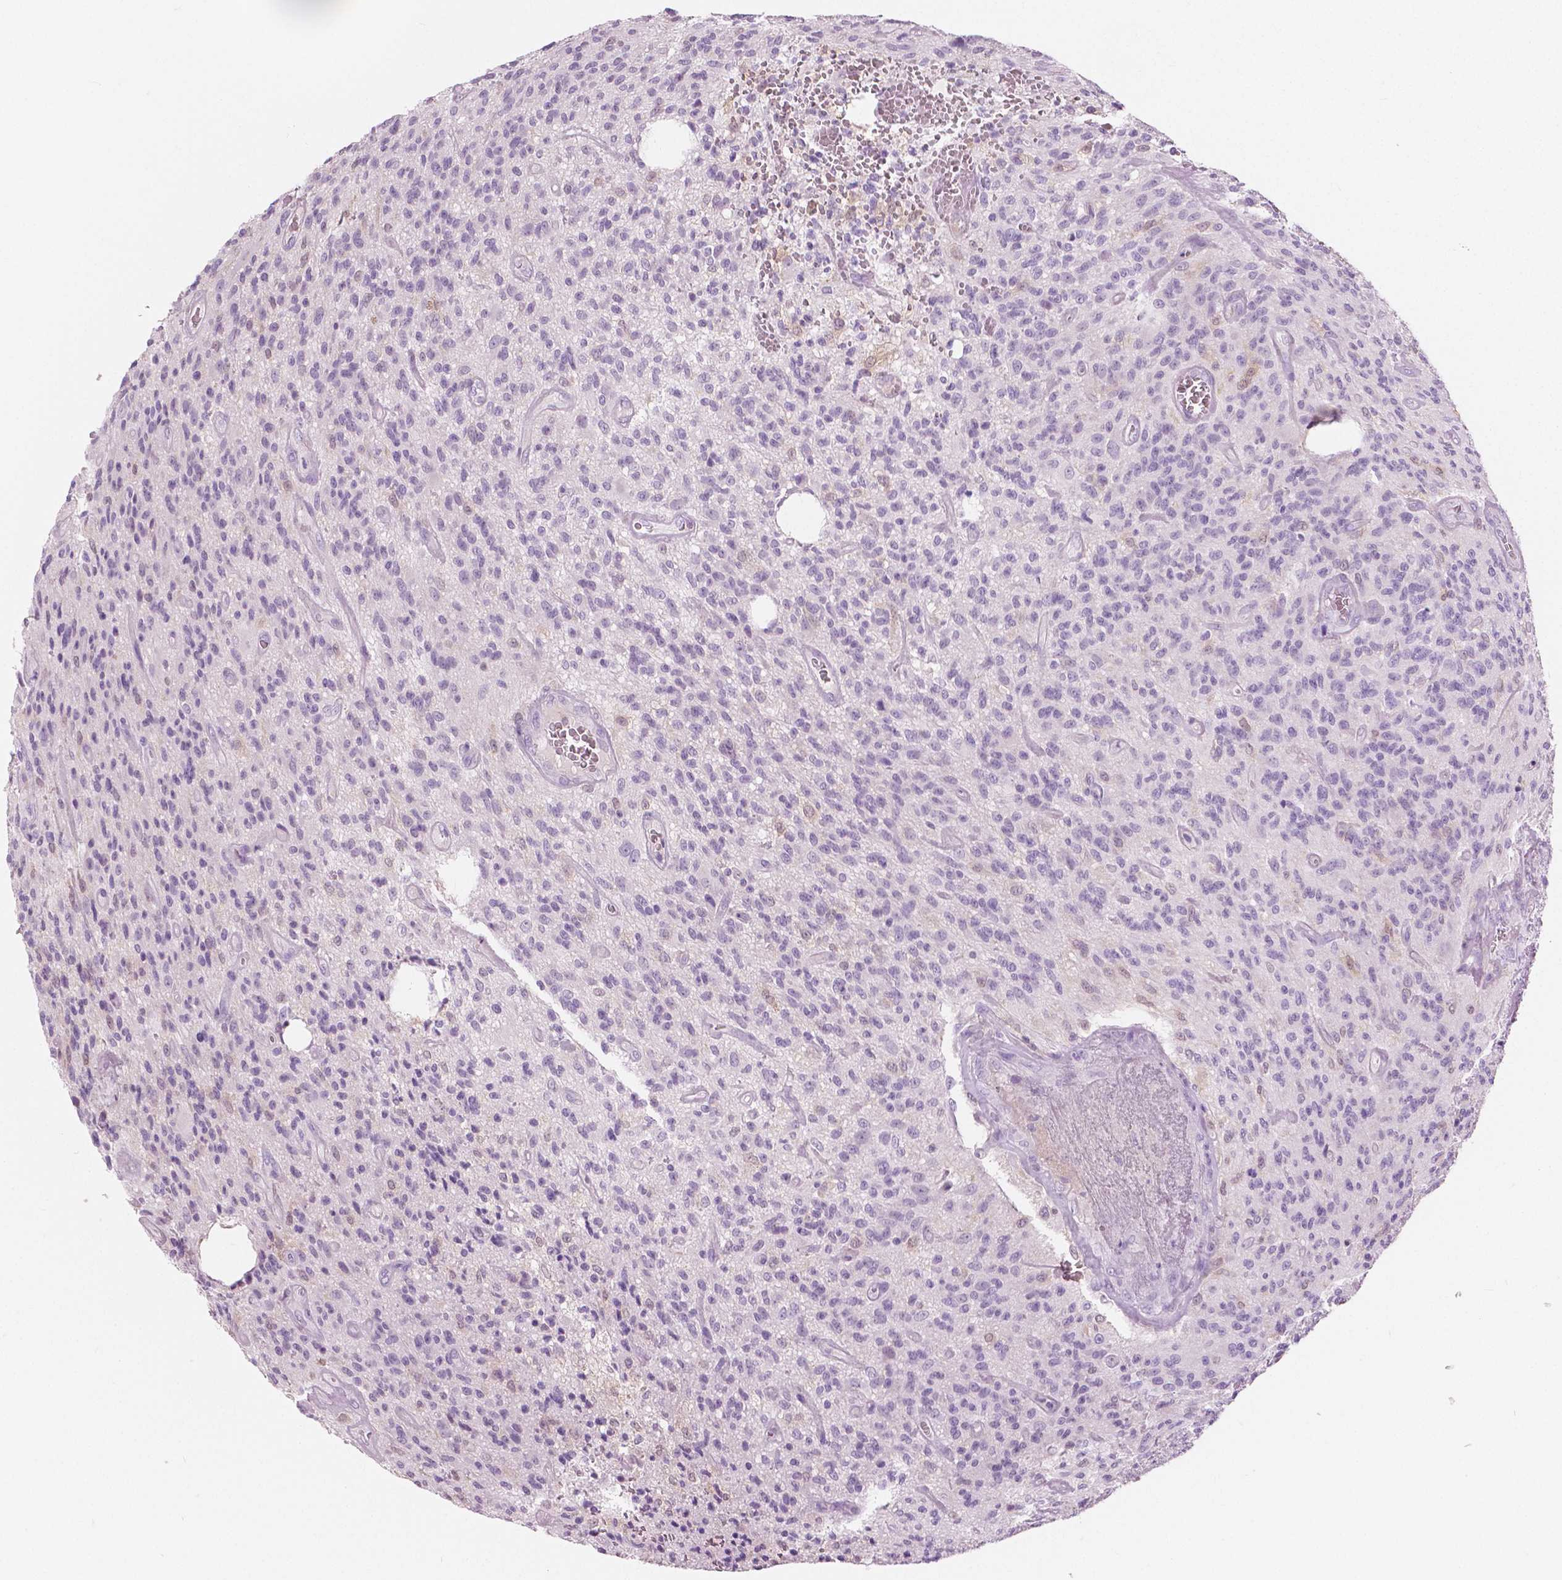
{"staining": {"intensity": "negative", "quantity": "none", "location": "none"}, "tissue": "glioma", "cell_type": "Tumor cells", "image_type": "cancer", "snomed": [{"axis": "morphology", "description": "Glioma, malignant, High grade"}, {"axis": "topography", "description": "Brain"}], "caption": "This image is of malignant glioma (high-grade) stained with immunohistochemistry to label a protein in brown with the nuclei are counter-stained blue. There is no expression in tumor cells. (Stains: DAB (3,3'-diaminobenzidine) immunohistochemistry (IHC) with hematoxylin counter stain, Microscopy: brightfield microscopy at high magnification).", "gene": "GALM", "patient": {"sex": "male", "age": 76}}